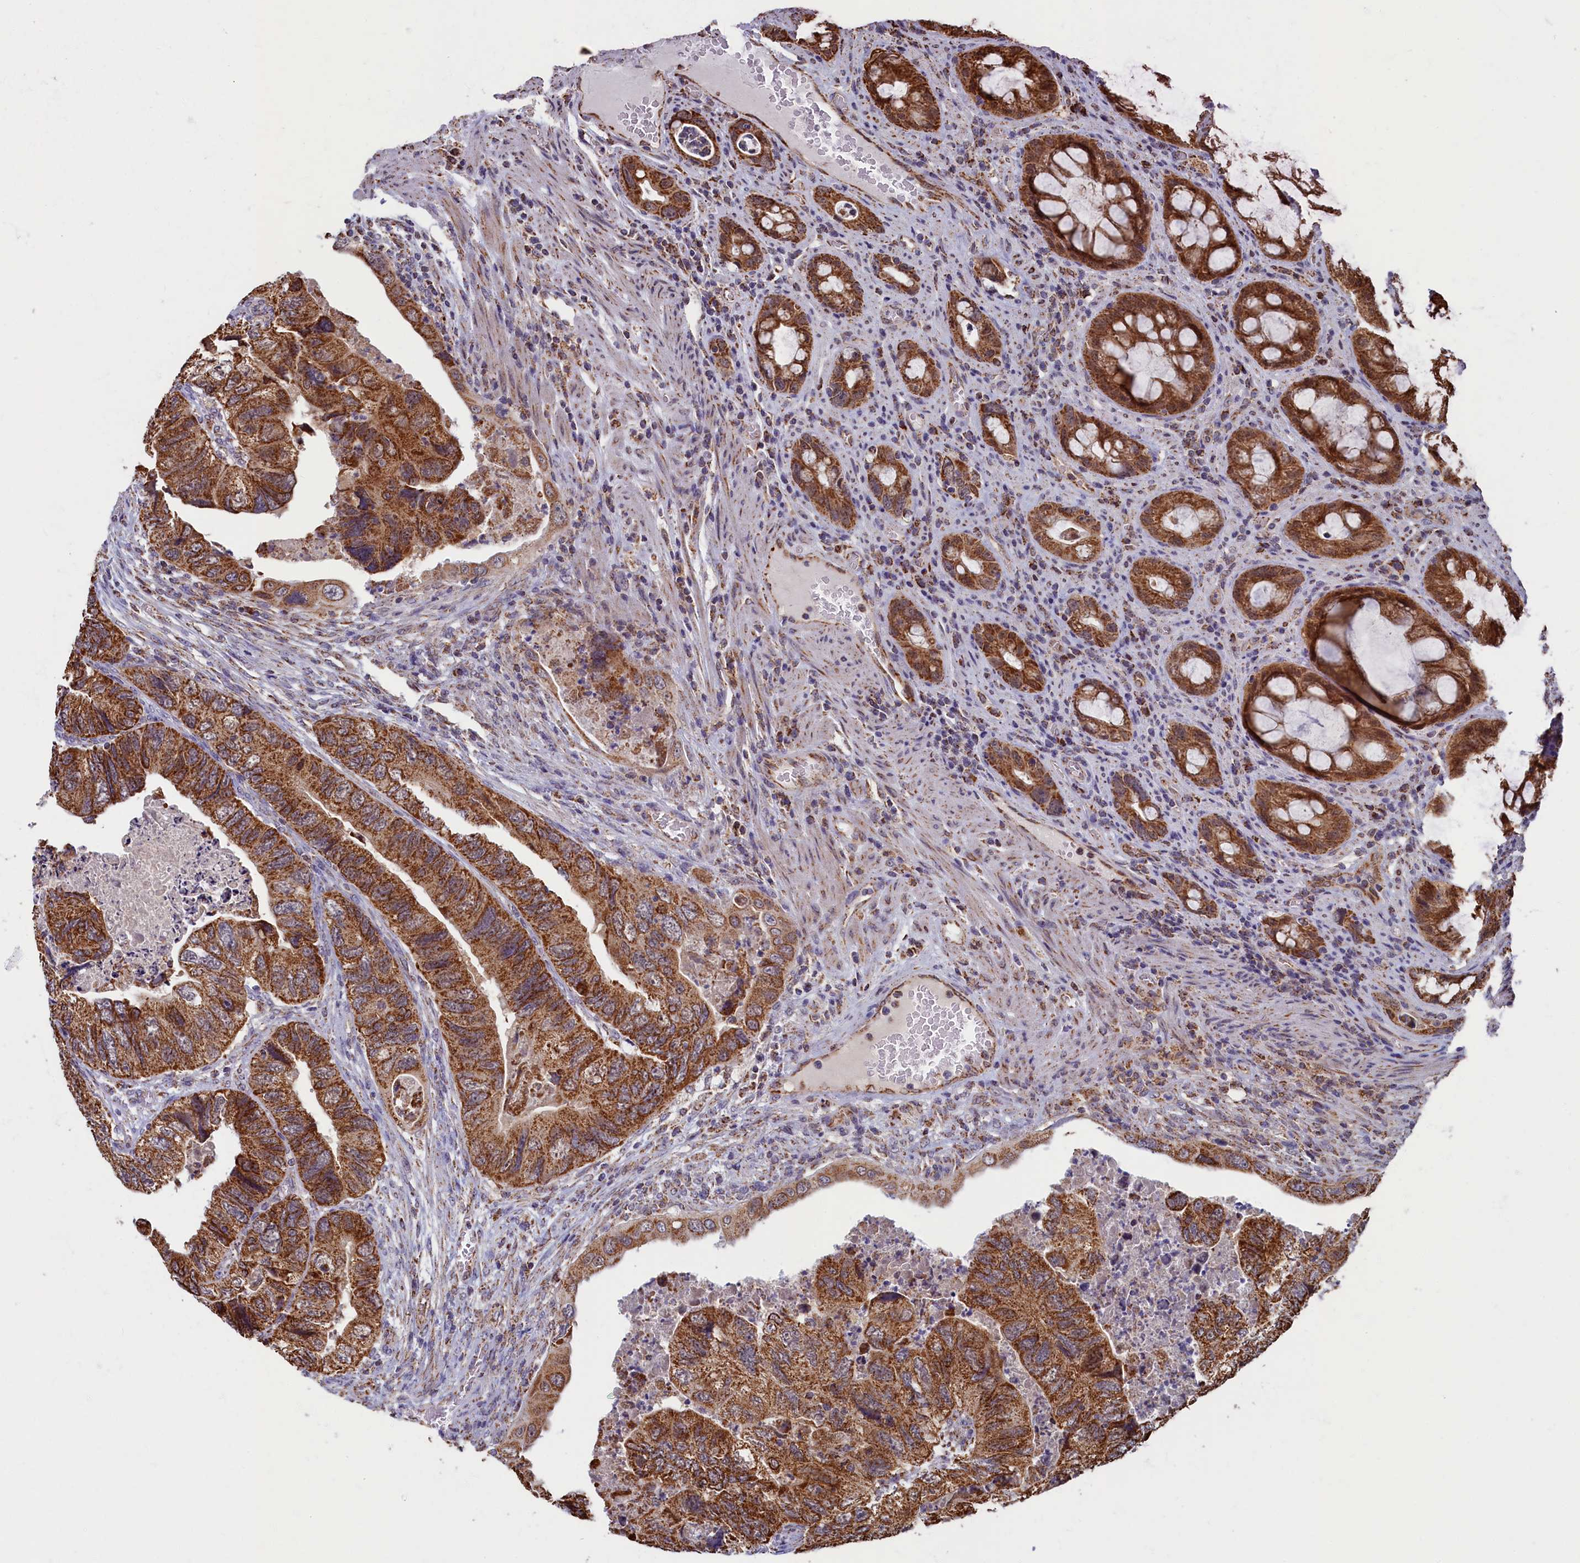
{"staining": {"intensity": "strong", "quantity": ">75%", "location": "cytoplasmic/membranous"}, "tissue": "colorectal cancer", "cell_type": "Tumor cells", "image_type": "cancer", "snomed": [{"axis": "morphology", "description": "Adenocarcinoma, NOS"}, {"axis": "topography", "description": "Rectum"}], "caption": "IHC staining of colorectal cancer (adenocarcinoma), which shows high levels of strong cytoplasmic/membranous positivity in approximately >75% of tumor cells indicating strong cytoplasmic/membranous protein positivity. The staining was performed using DAB (brown) for protein detection and nuclei were counterstained in hematoxylin (blue).", "gene": "SPR", "patient": {"sex": "male", "age": 63}}